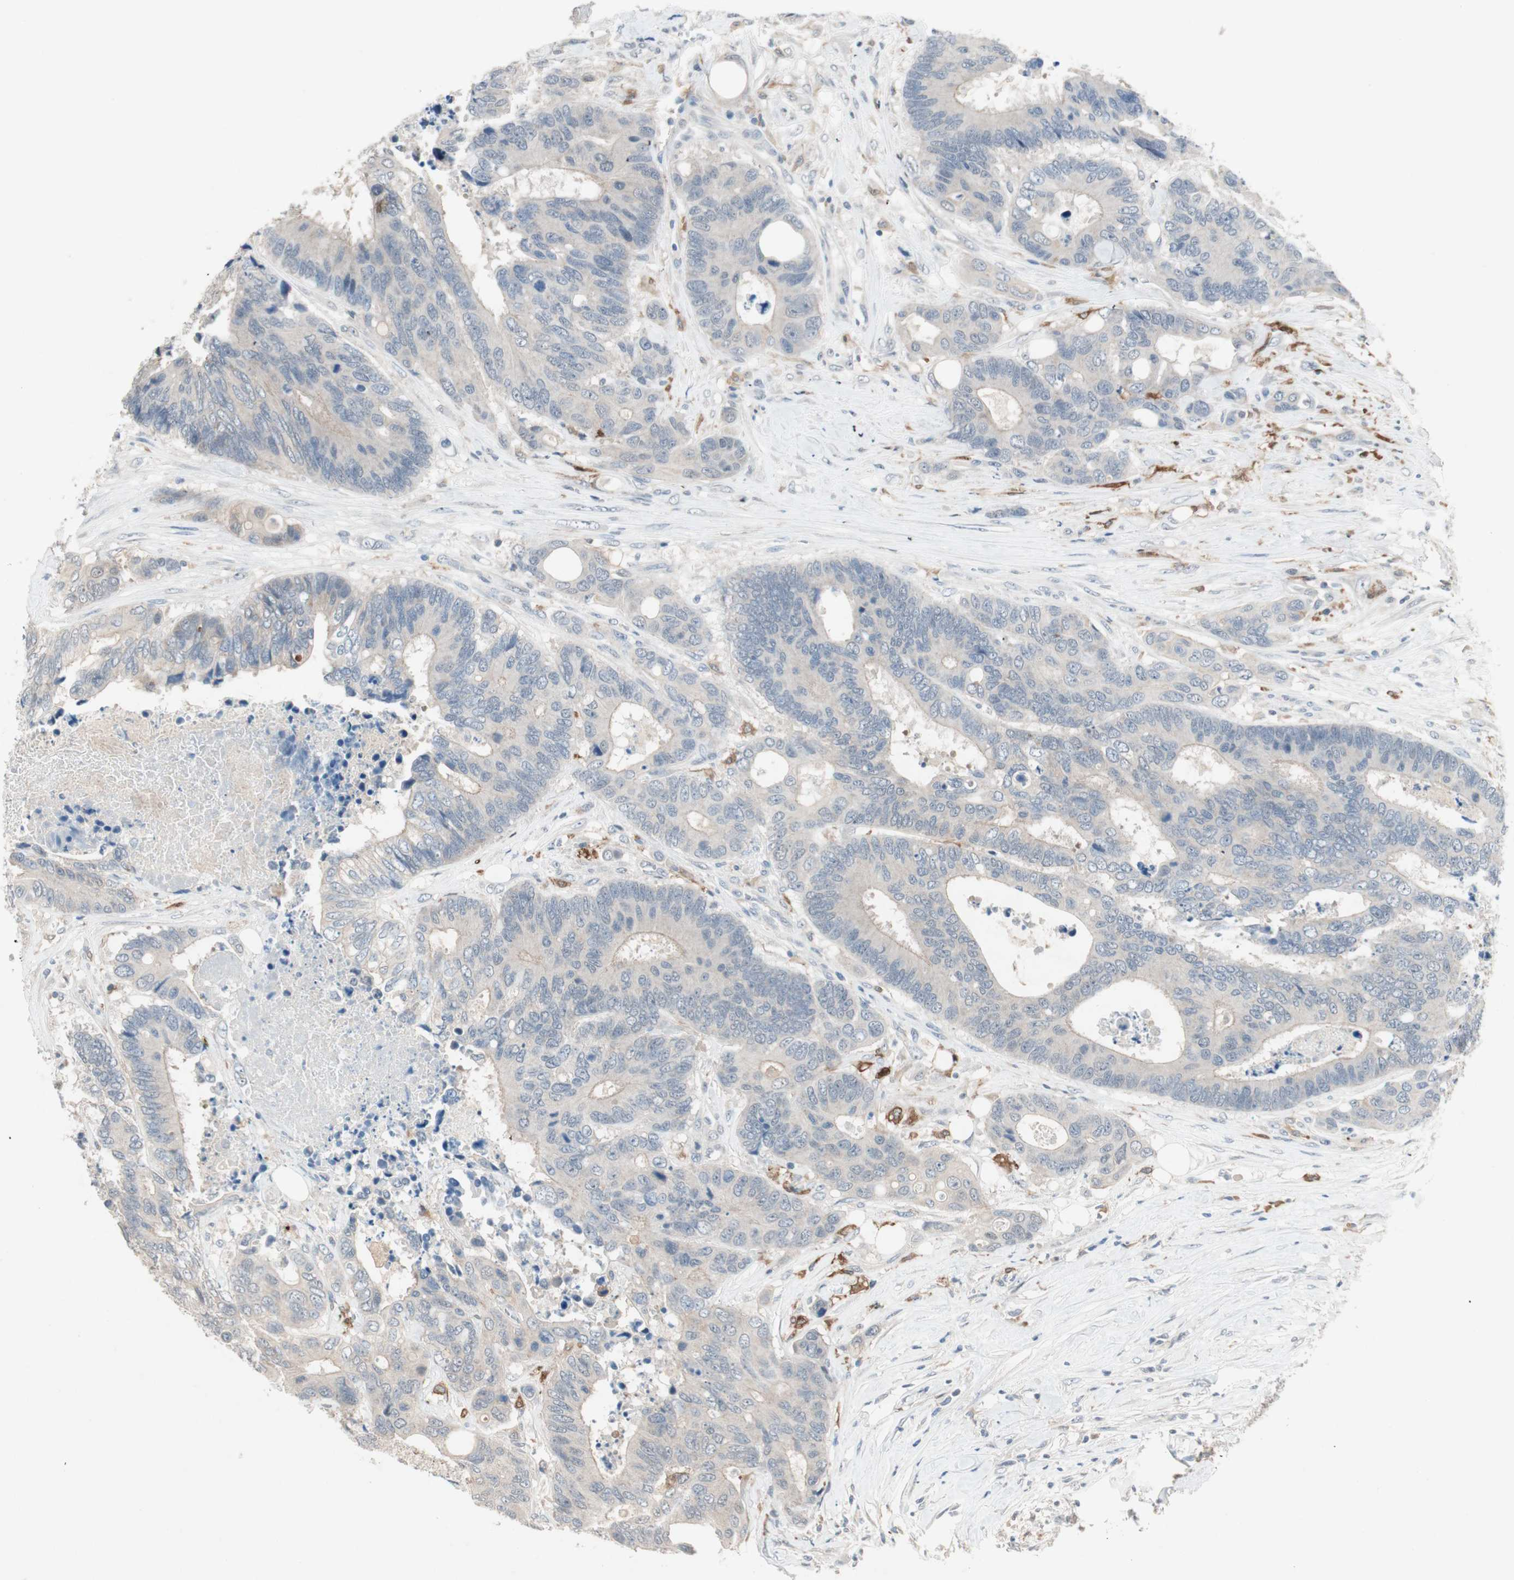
{"staining": {"intensity": "weak", "quantity": "25%-75%", "location": "cytoplasmic/membranous"}, "tissue": "colorectal cancer", "cell_type": "Tumor cells", "image_type": "cancer", "snomed": [{"axis": "morphology", "description": "Adenocarcinoma, NOS"}, {"axis": "topography", "description": "Rectum"}], "caption": "Colorectal adenocarcinoma stained for a protein (brown) exhibits weak cytoplasmic/membranous positive staining in about 25%-75% of tumor cells.", "gene": "RTL6", "patient": {"sex": "male", "age": 55}}